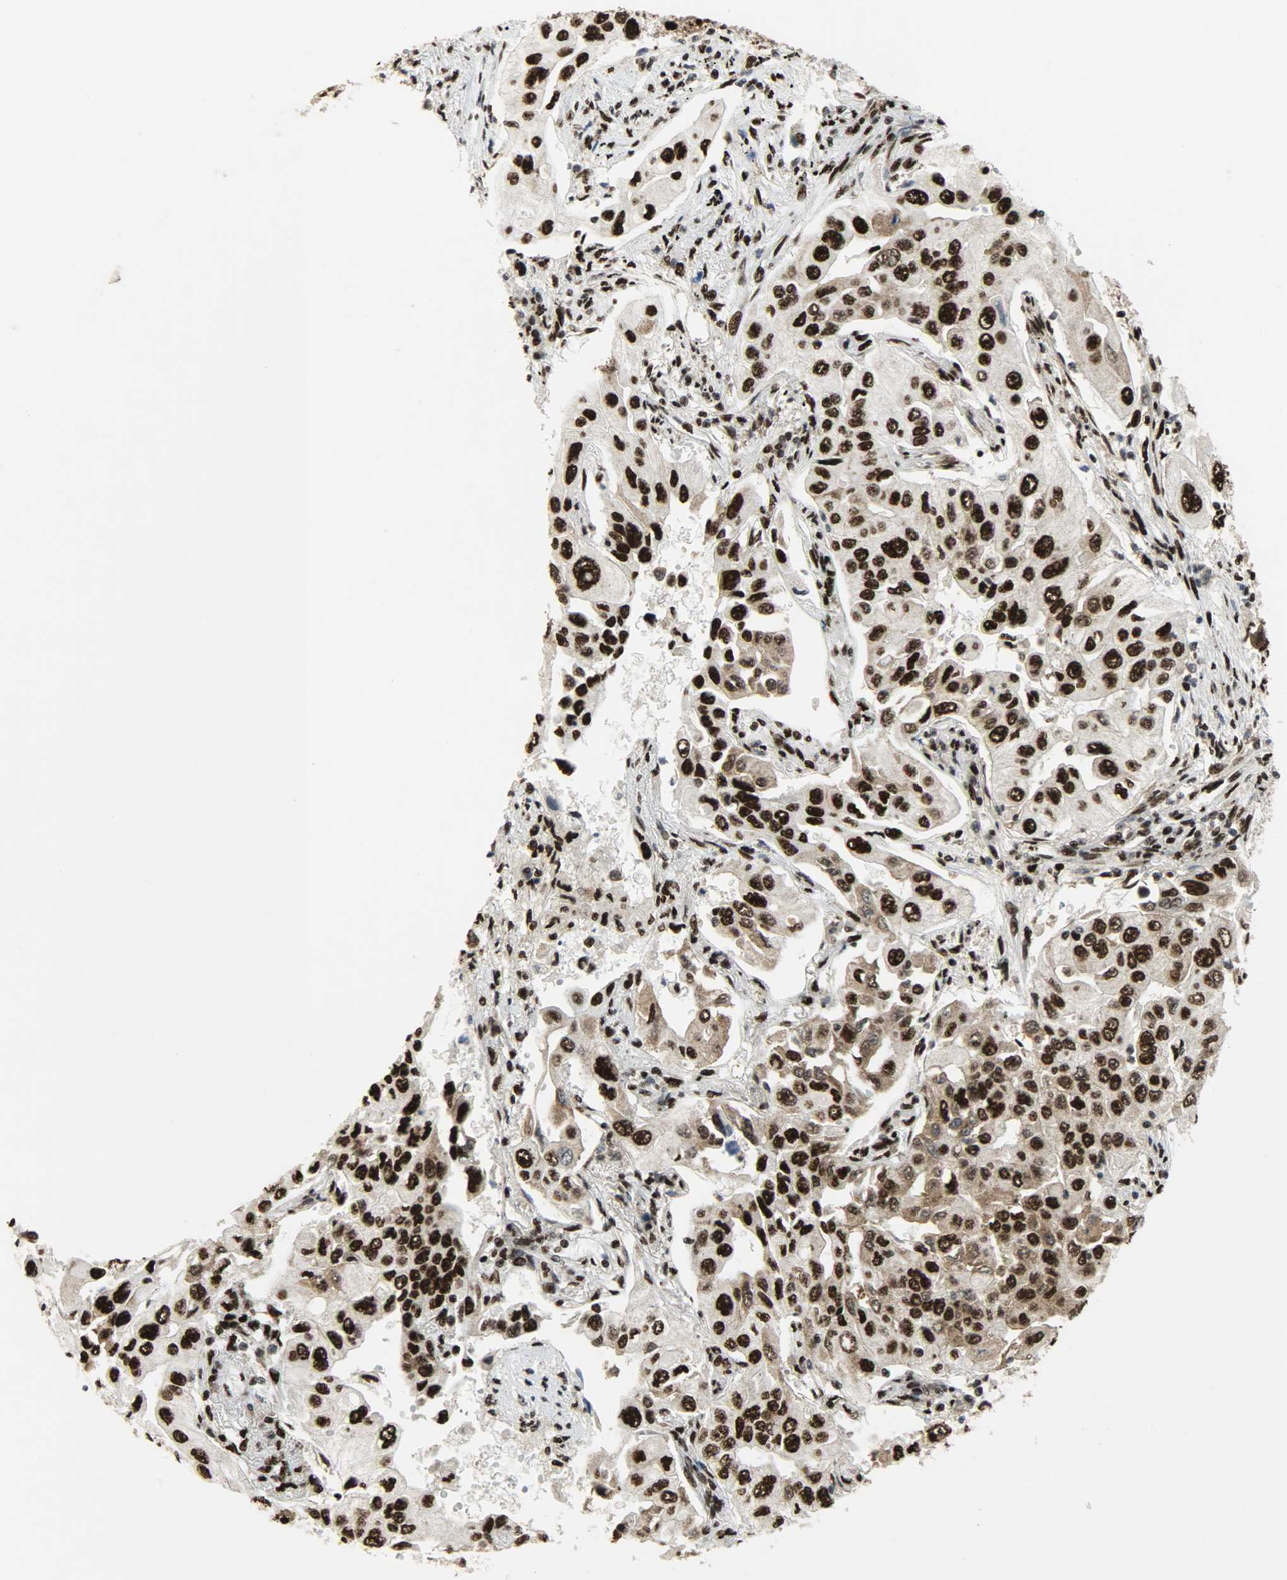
{"staining": {"intensity": "strong", "quantity": ">75%", "location": "nuclear"}, "tissue": "lung cancer", "cell_type": "Tumor cells", "image_type": "cancer", "snomed": [{"axis": "morphology", "description": "Adenocarcinoma, NOS"}, {"axis": "topography", "description": "Lung"}], "caption": "Lung adenocarcinoma stained with DAB immunohistochemistry (IHC) demonstrates high levels of strong nuclear staining in approximately >75% of tumor cells.", "gene": "SSB", "patient": {"sex": "male", "age": 84}}